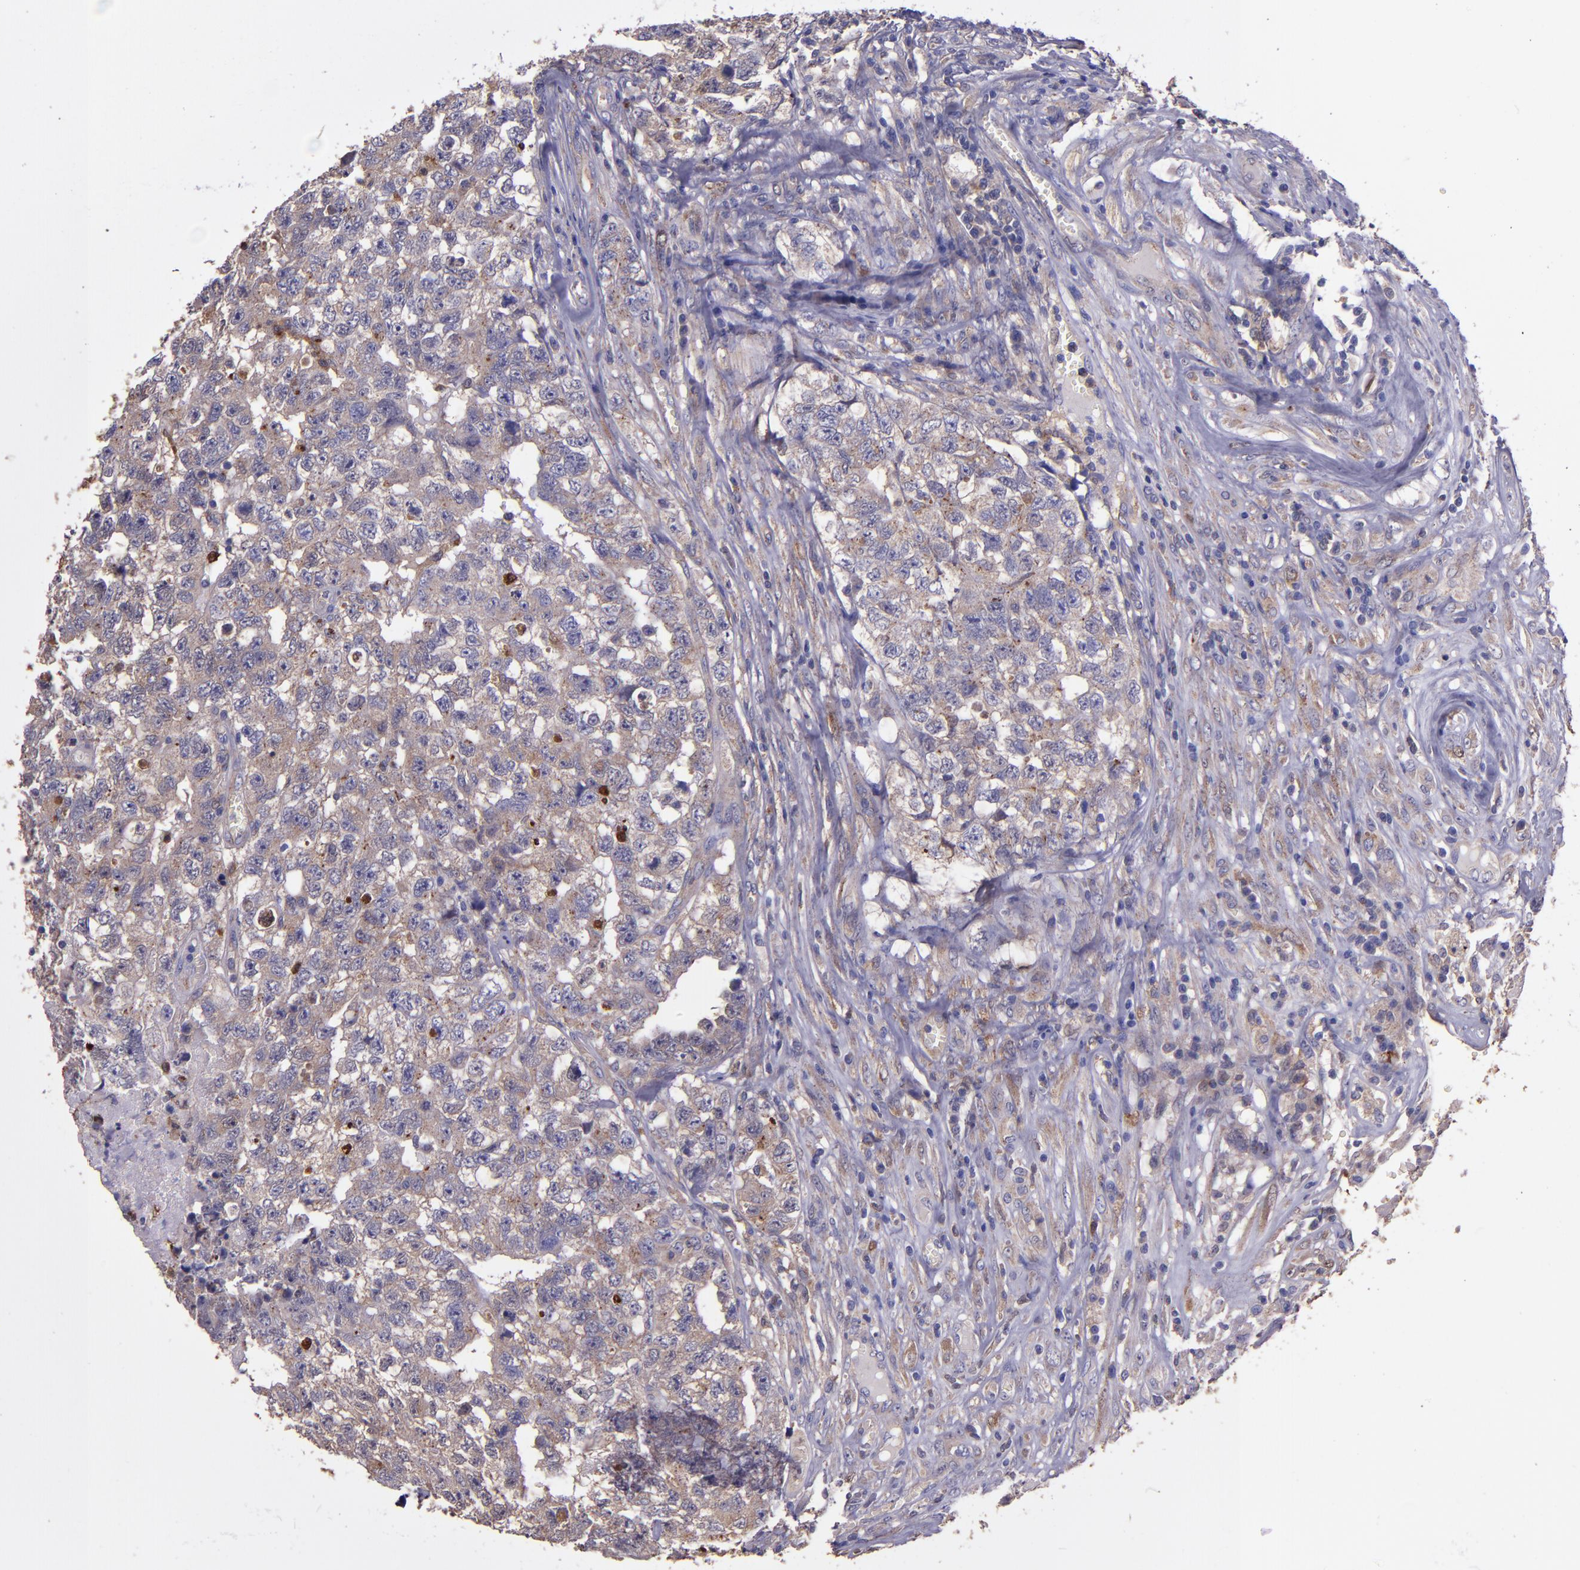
{"staining": {"intensity": "weak", "quantity": ">75%", "location": "cytoplasmic/membranous"}, "tissue": "testis cancer", "cell_type": "Tumor cells", "image_type": "cancer", "snomed": [{"axis": "morphology", "description": "Carcinoma, Embryonal, NOS"}, {"axis": "topography", "description": "Testis"}], "caption": "Human testis cancer (embryonal carcinoma) stained with a brown dye demonstrates weak cytoplasmic/membranous positive positivity in approximately >75% of tumor cells.", "gene": "WASHC1", "patient": {"sex": "male", "age": 31}}